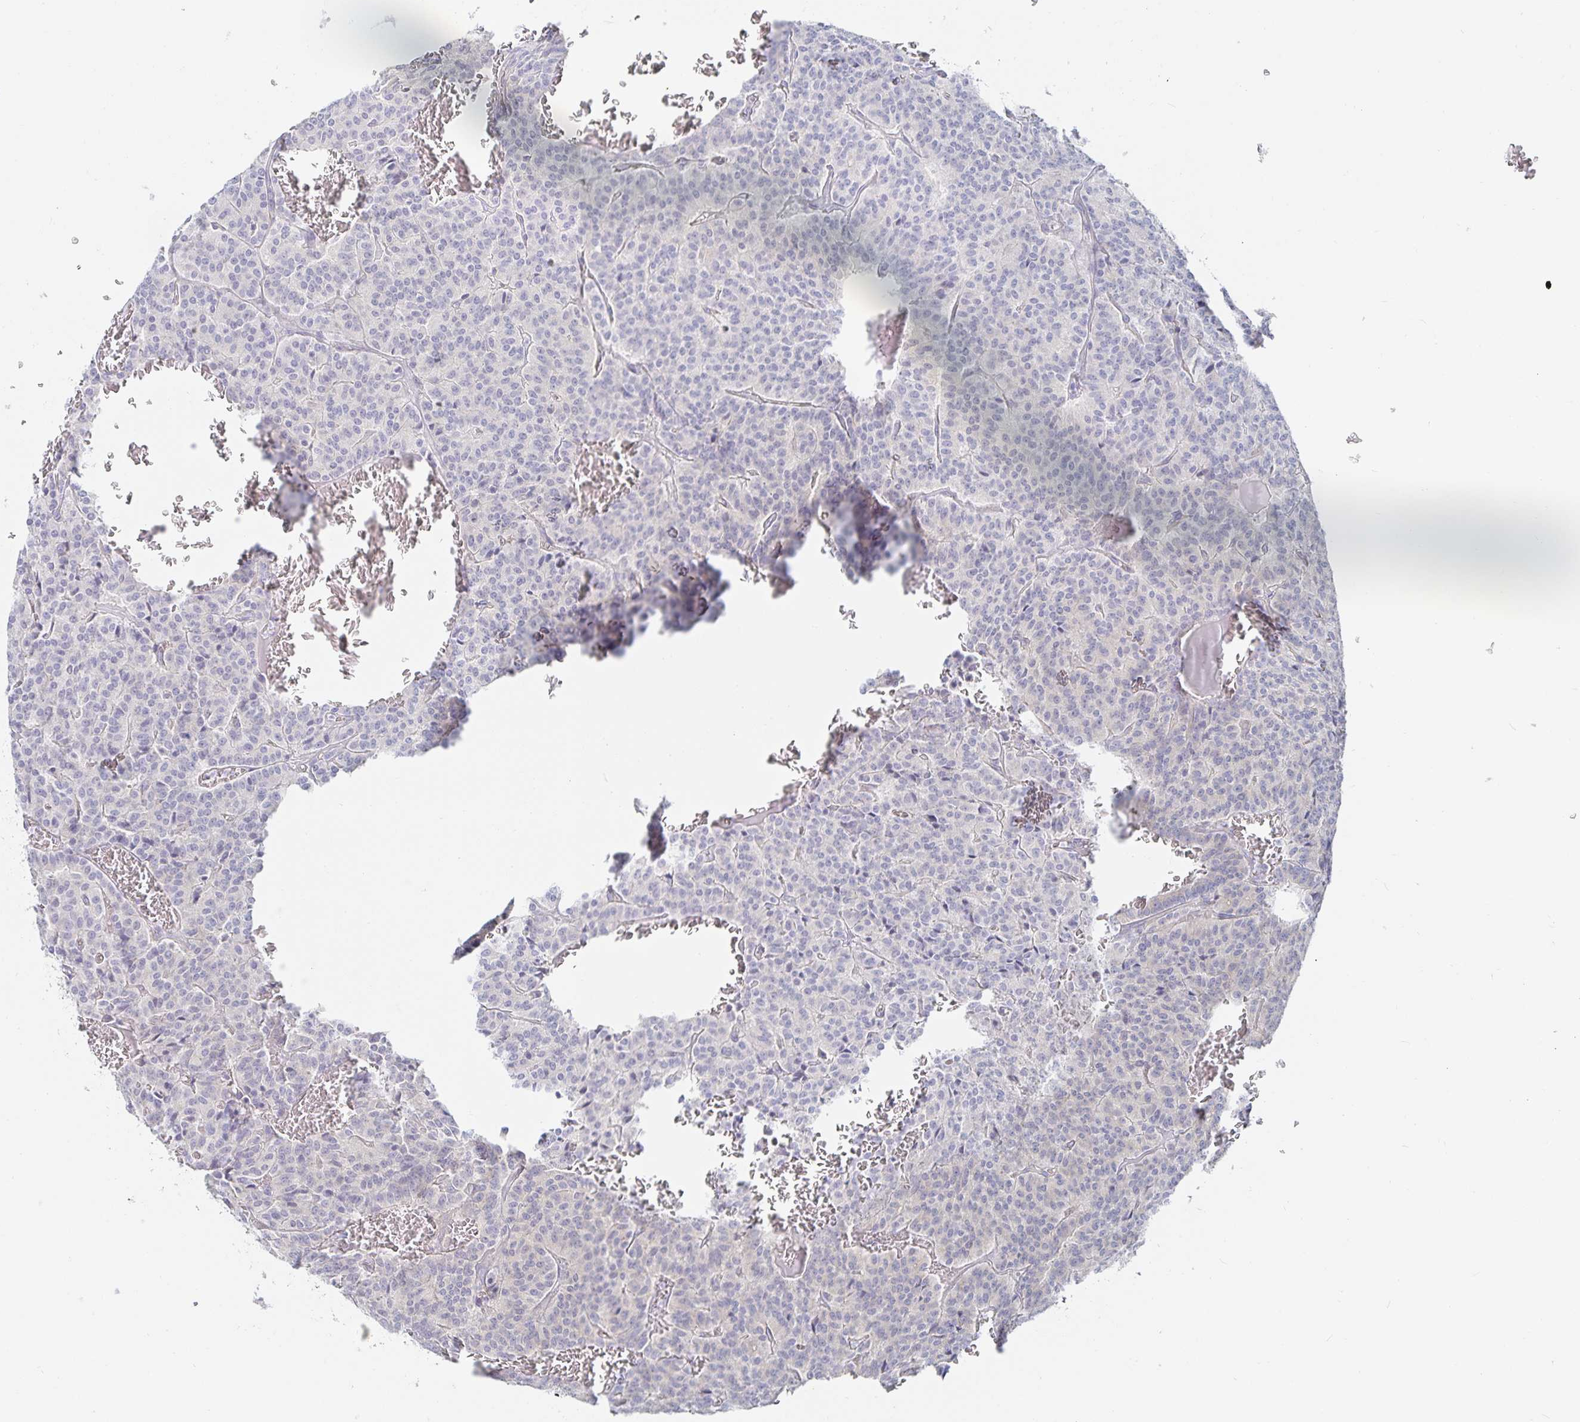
{"staining": {"intensity": "negative", "quantity": "none", "location": "none"}, "tissue": "carcinoid", "cell_type": "Tumor cells", "image_type": "cancer", "snomed": [{"axis": "morphology", "description": "Carcinoid, malignant, NOS"}, {"axis": "topography", "description": "Lung"}], "caption": "Immunohistochemistry micrograph of neoplastic tissue: carcinoid (malignant) stained with DAB (3,3'-diaminobenzidine) reveals no significant protein positivity in tumor cells.", "gene": "SFTPA1", "patient": {"sex": "male", "age": 70}}